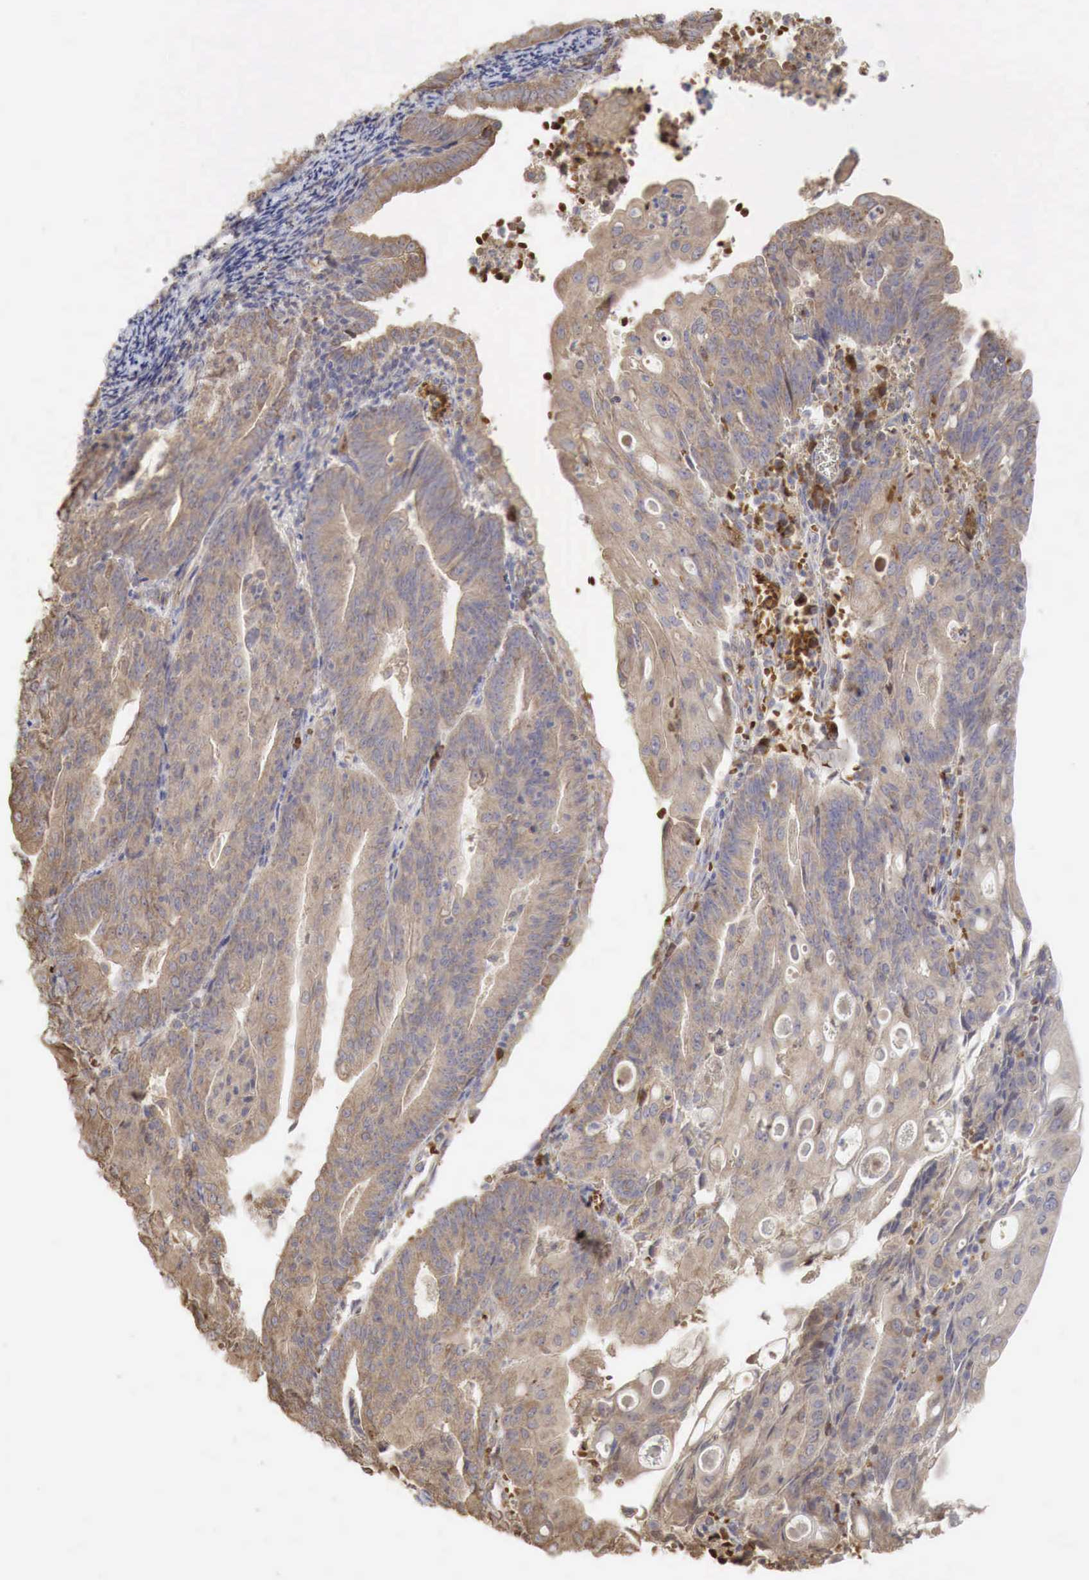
{"staining": {"intensity": "weak", "quantity": ">75%", "location": "cytoplasmic/membranous"}, "tissue": "endometrial cancer", "cell_type": "Tumor cells", "image_type": "cancer", "snomed": [{"axis": "morphology", "description": "Adenocarcinoma, NOS"}, {"axis": "topography", "description": "Endometrium"}], "caption": "Endometrial adenocarcinoma tissue demonstrates weak cytoplasmic/membranous expression in approximately >75% of tumor cells, visualized by immunohistochemistry. The staining was performed using DAB (3,3'-diaminobenzidine), with brown indicating positive protein expression. Nuclei are stained blue with hematoxylin.", "gene": "PABPC5", "patient": {"sex": "female", "age": 56}}